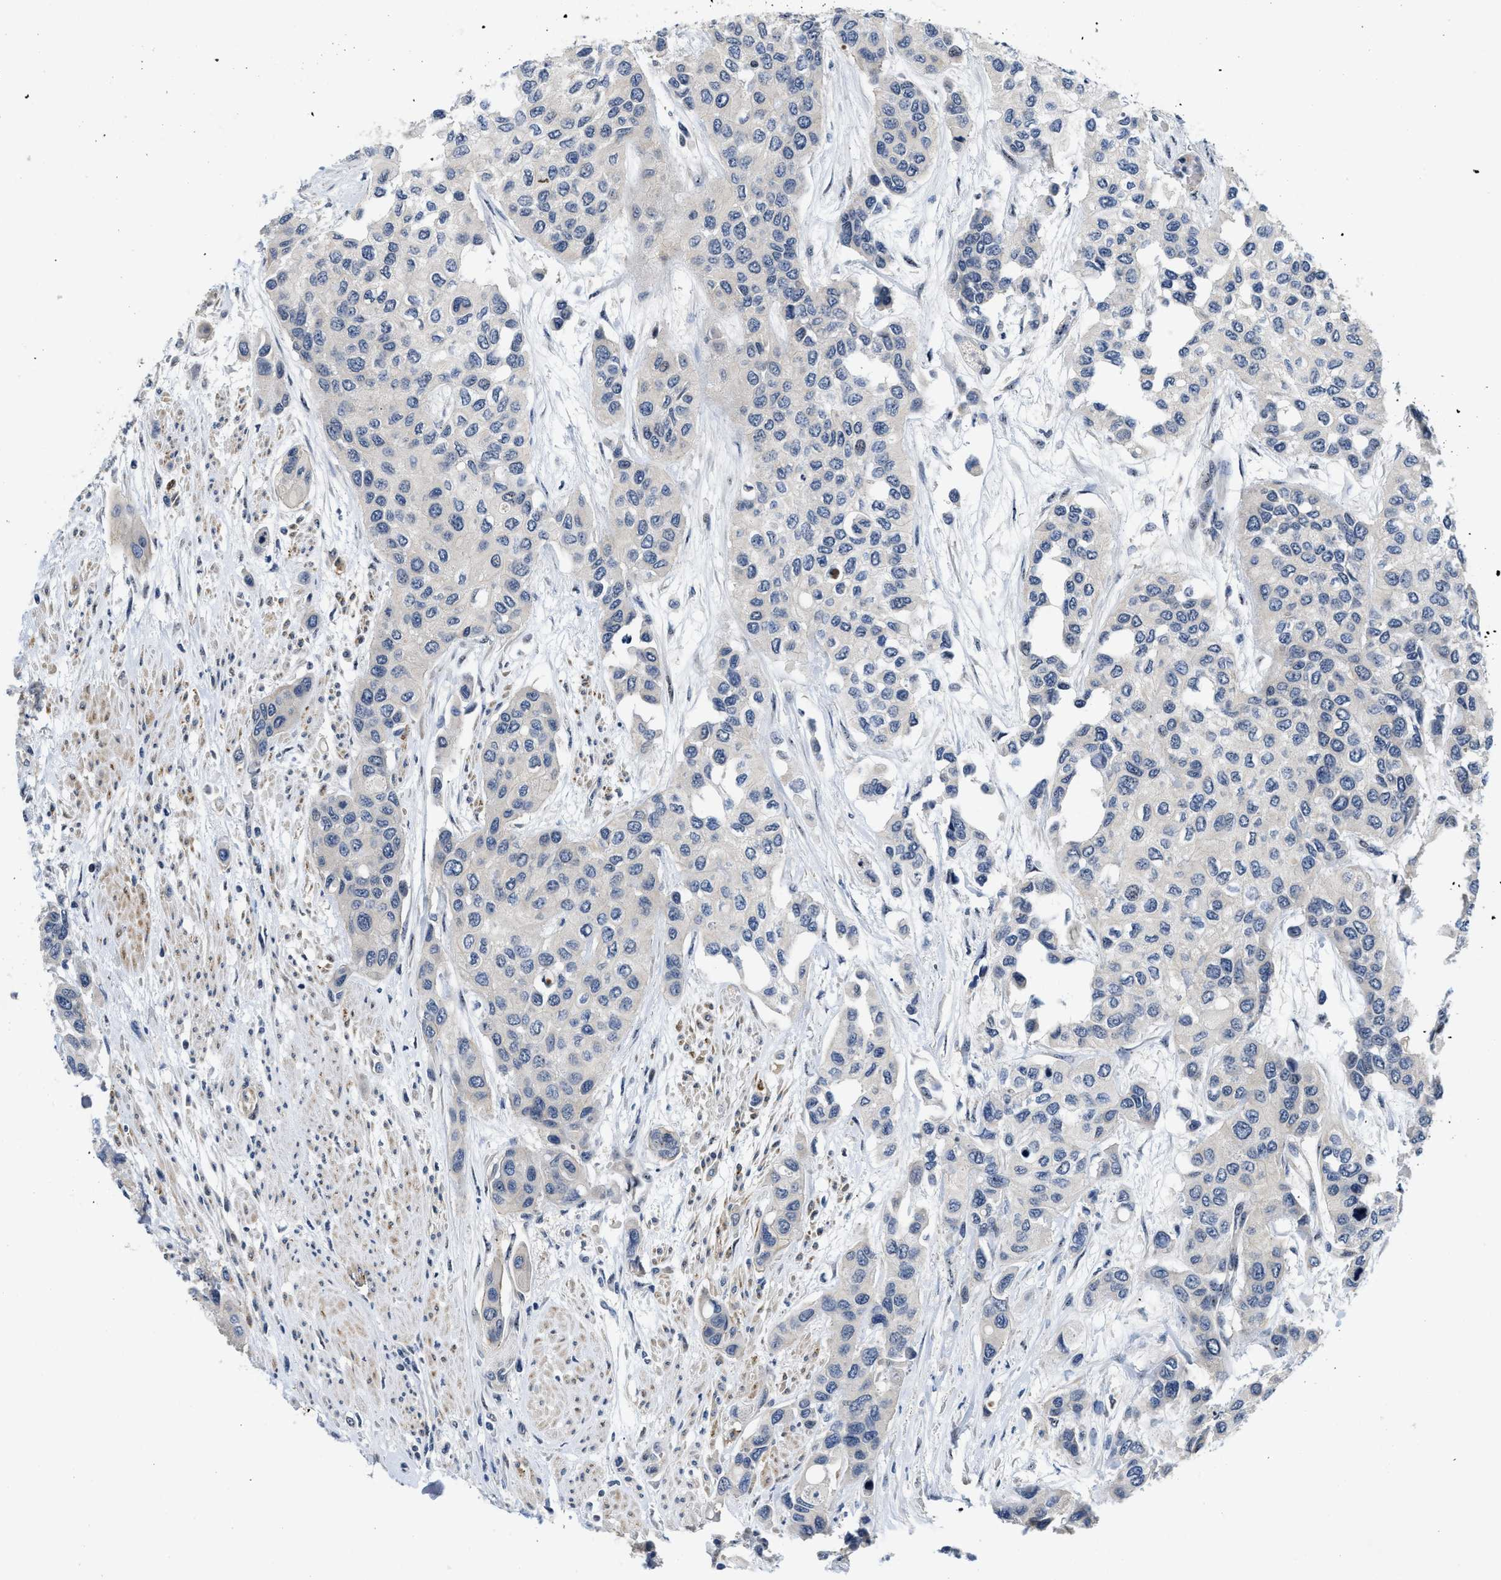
{"staining": {"intensity": "negative", "quantity": "none", "location": "none"}, "tissue": "urothelial cancer", "cell_type": "Tumor cells", "image_type": "cancer", "snomed": [{"axis": "morphology", "description": "Urothelial carcinoma, High grade"}, {"axis": "topography", "description": "Urinary bladder"}], "caption": "DAB (3,3'-diaminobenzidine) immunohistochemical staining of human urothelial cancer shows no significant staining in tumor cells.", "gene": "VIP", "patient": {"sex": "female", "age": 56}}